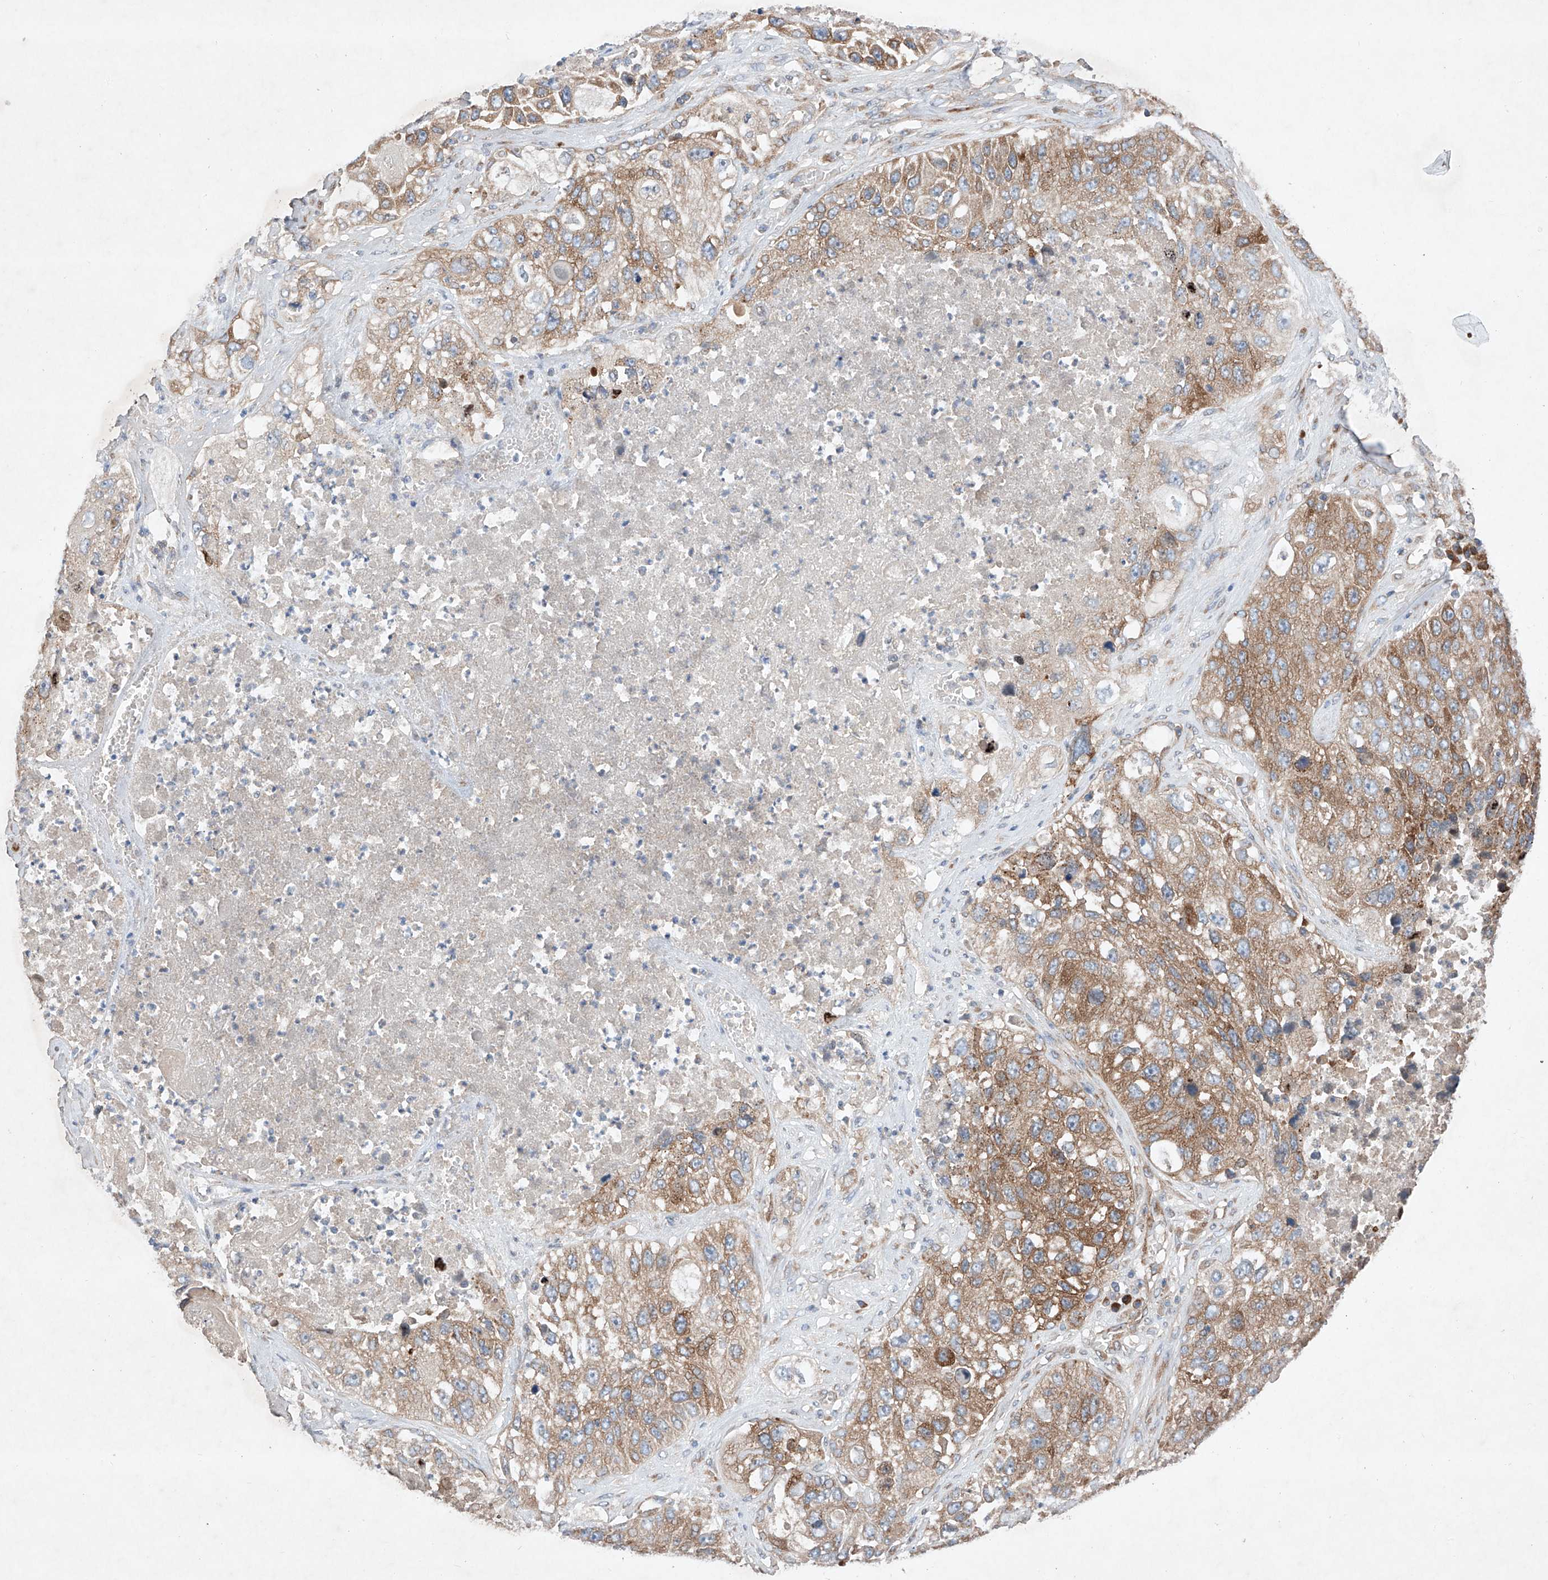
{"staining": {"intensity": "moderate", "quantity": ">75%", "location": "cytoplasmic/membranous"}, "tissue": "lung cancer", "cell_type": "Tumor cells", "image_type": "cancer", "snomed": [{"axis": "morphology", "description": "Squamous cell carcinoma, NOS"}, {"axis": "topography", "description": "Lung"}], "caption": "A brown stain shows moderate cytoplasmic/membranous staining of a protein in lung cancer (squamous cell carcinoma) tumor cells. Nuclei are stained in blue.", "gene": "FASTK", "patient": {"sex": "male", "age": 61}}